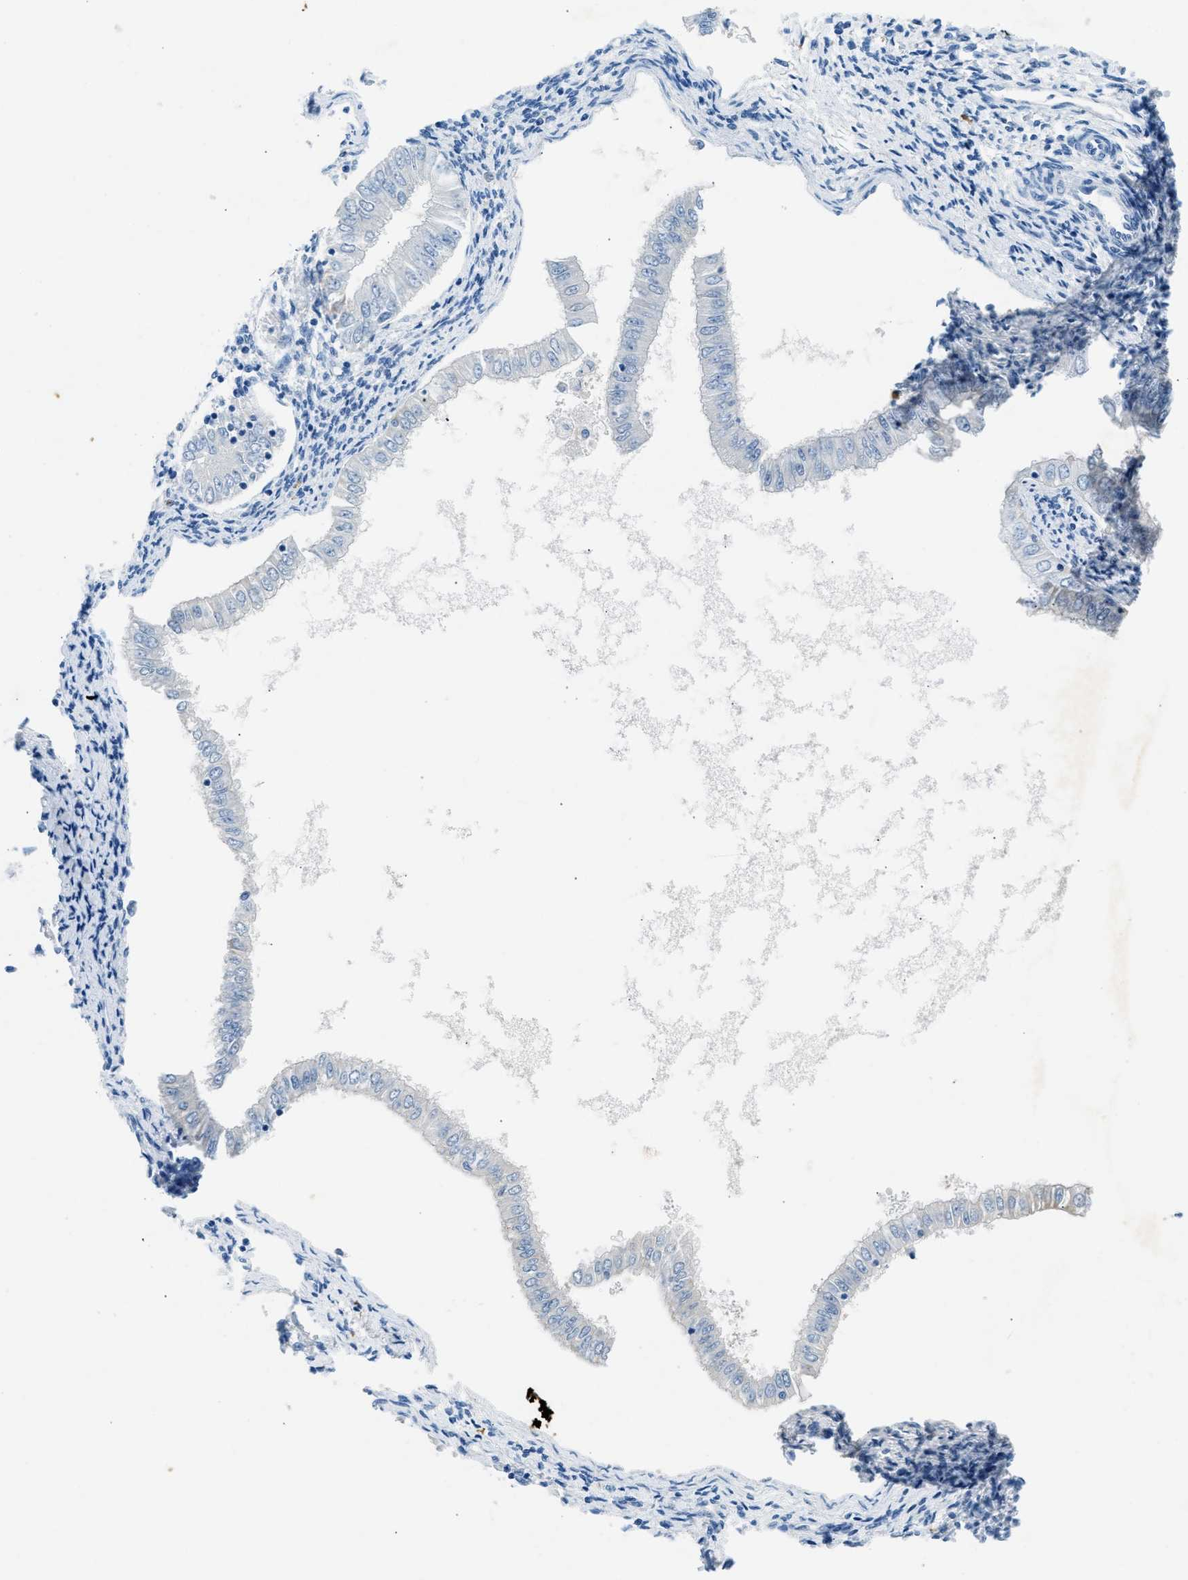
{"staining": {"intensity": "negative", "quantity": "none", "location": "none"}, "tissue": "endometrial cancer", "cell_type": "Tumor cells", "image_type": "cancer", "snomed": [{"axis": "morphology", "description": "Adenocarcinoma, NOS"}, {"axis": "topography", "description": "Endometrium"}], "caption": "DAB immunohistochemical staining of endometrial cancer shows no significant expression in tumor cells. (Stains: DAB immunohistochemistry with hematoxylin counter stain, Microscopy: brightfield microscopy at high magnification).", "gene": "CFAP20", "patient": {"sex": "female", "age": 53}}